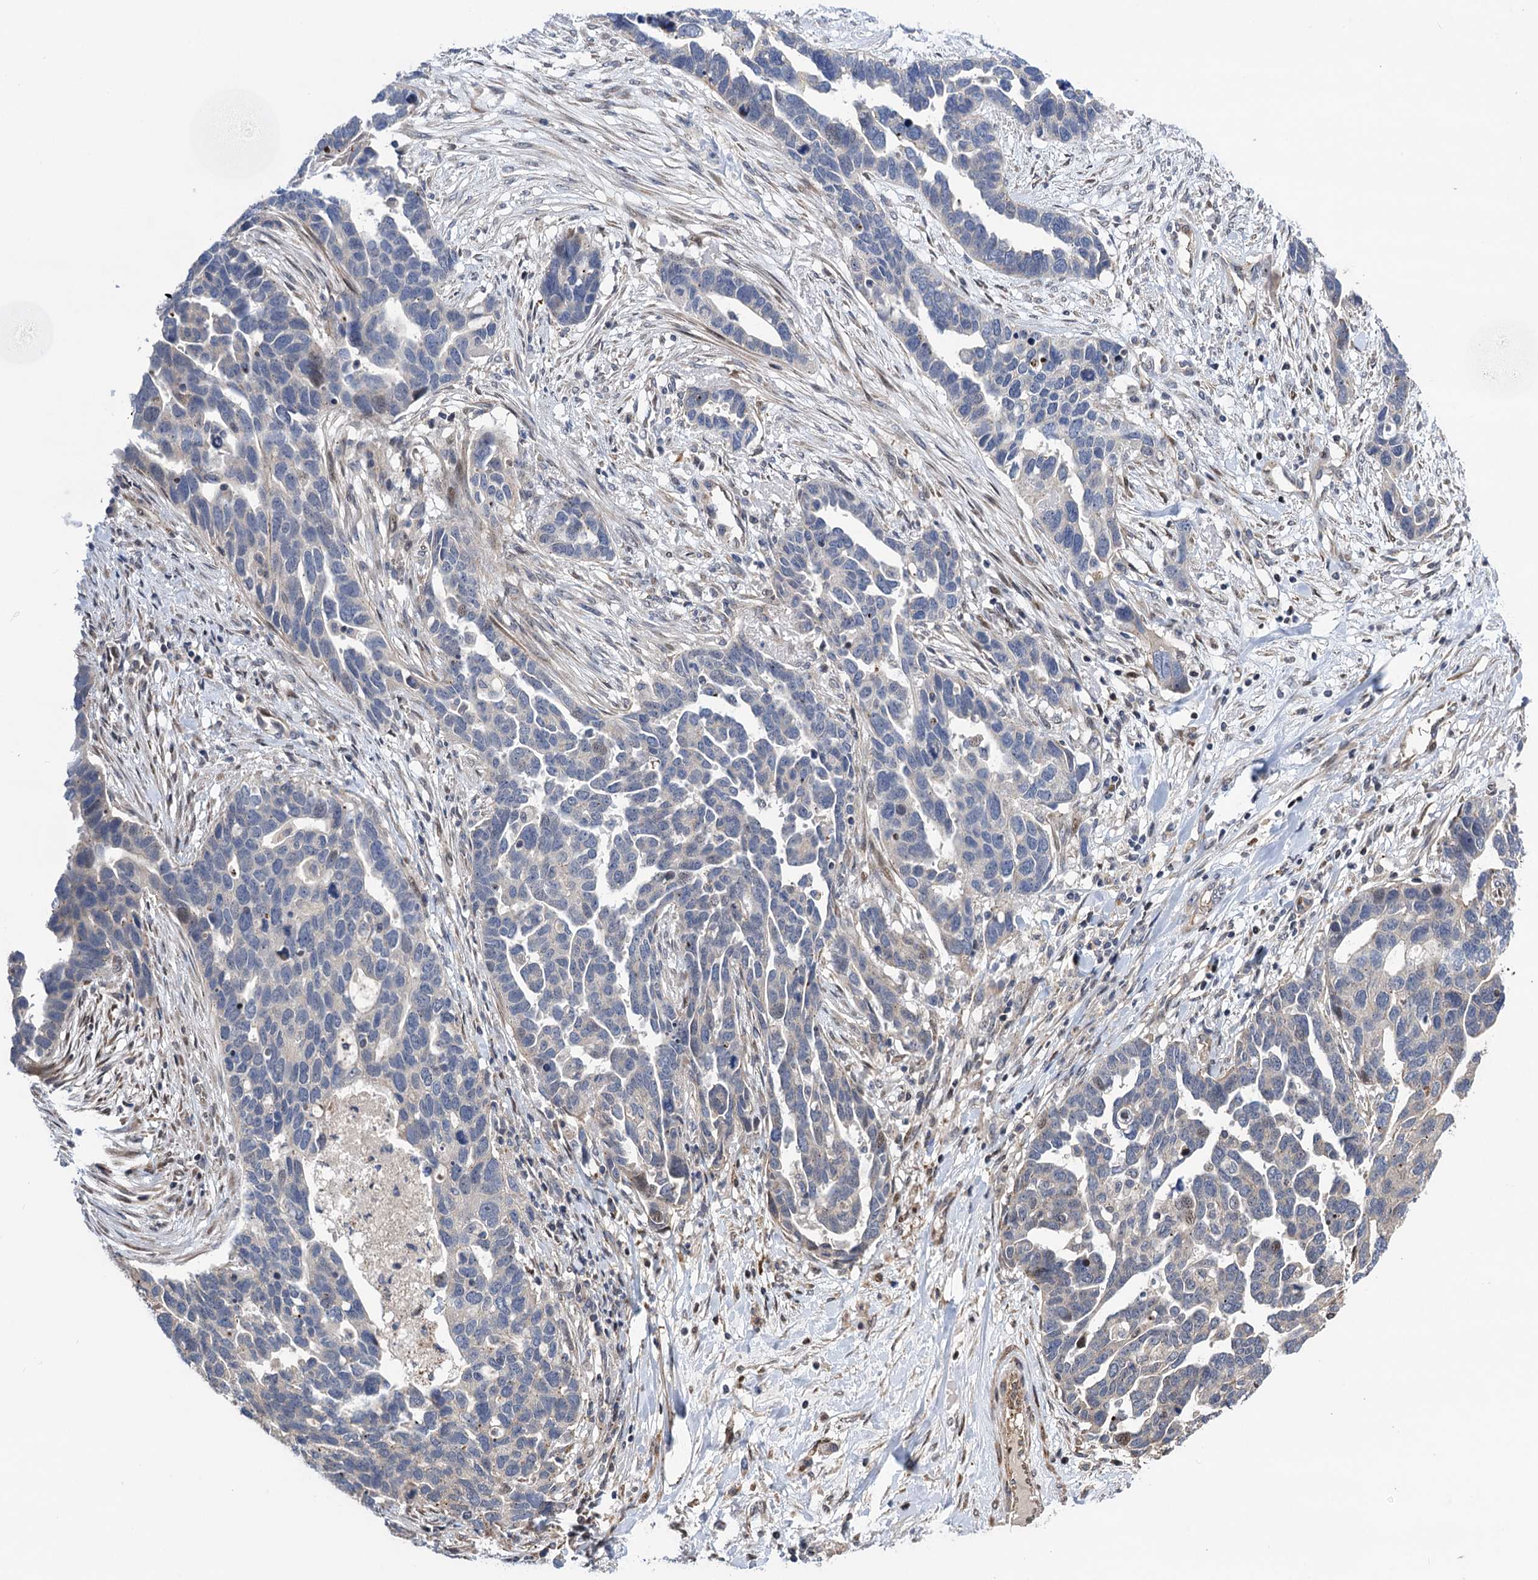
{"staining": {"intensity": "negative", "quantity": "none", "location": "none"}, "tissue": "ovarian cancer", "cell_type": "Tumor cells", "image_type": "cancer", "snomed": [{"axis": "morphology", "description": "Cystadenocarcinoma, serous, NOS"}, {"axis": "topography", "description": "Ovary"}], "caption": "This is an immunohistochemistry photomicrograph of human ovarian serous cystadenocarcinoma. There is no positivity in tumor cells.", "gene": "UBR1", "patient": {"sex": "female", "age": 54}}